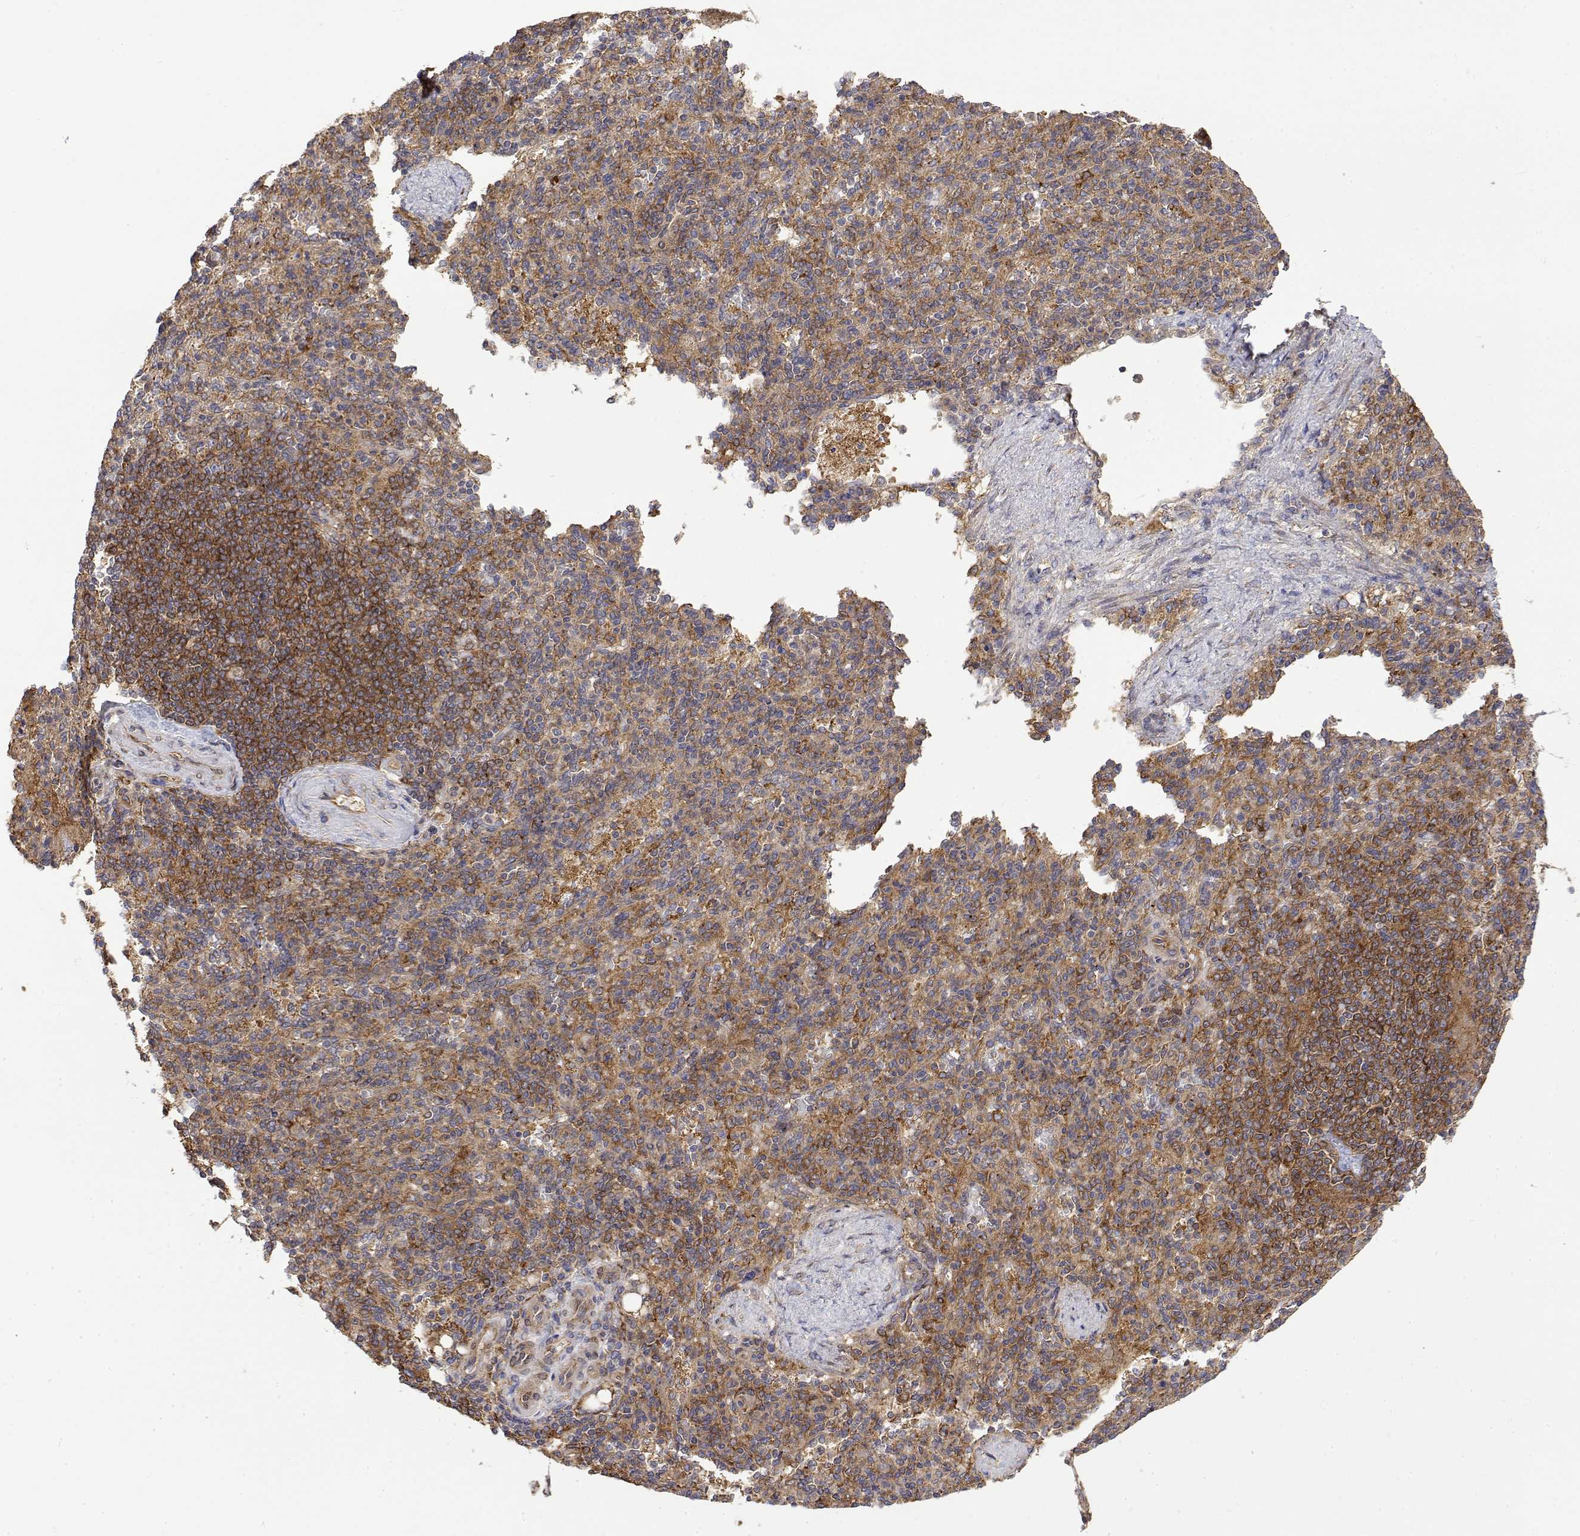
{"staining": {"intensity": "weak", "quantity": "25%-75%", "location": "cytoplasmic/membranous"}, "tissue": "spleen", "cell_type": "Cells in red pulp", "image_type": "normal", "snomed": [{"axis": "morphology", "description": "Normal tissue, NOS"}, {"axis": "topography", "description": "Spleen"}], "caption": "Immunohistochemistry photomicrograph of normal spleen: spleen stained using immunohistochemistry displays low levels of weak protein expression localized specifically in the cytoplasmic/membranous of cells in red pulp, appearing as a cytoplasmic/membranous brown color.", "gene": "PACSIN2", "patient": {"sex": "female", "age": 74}}